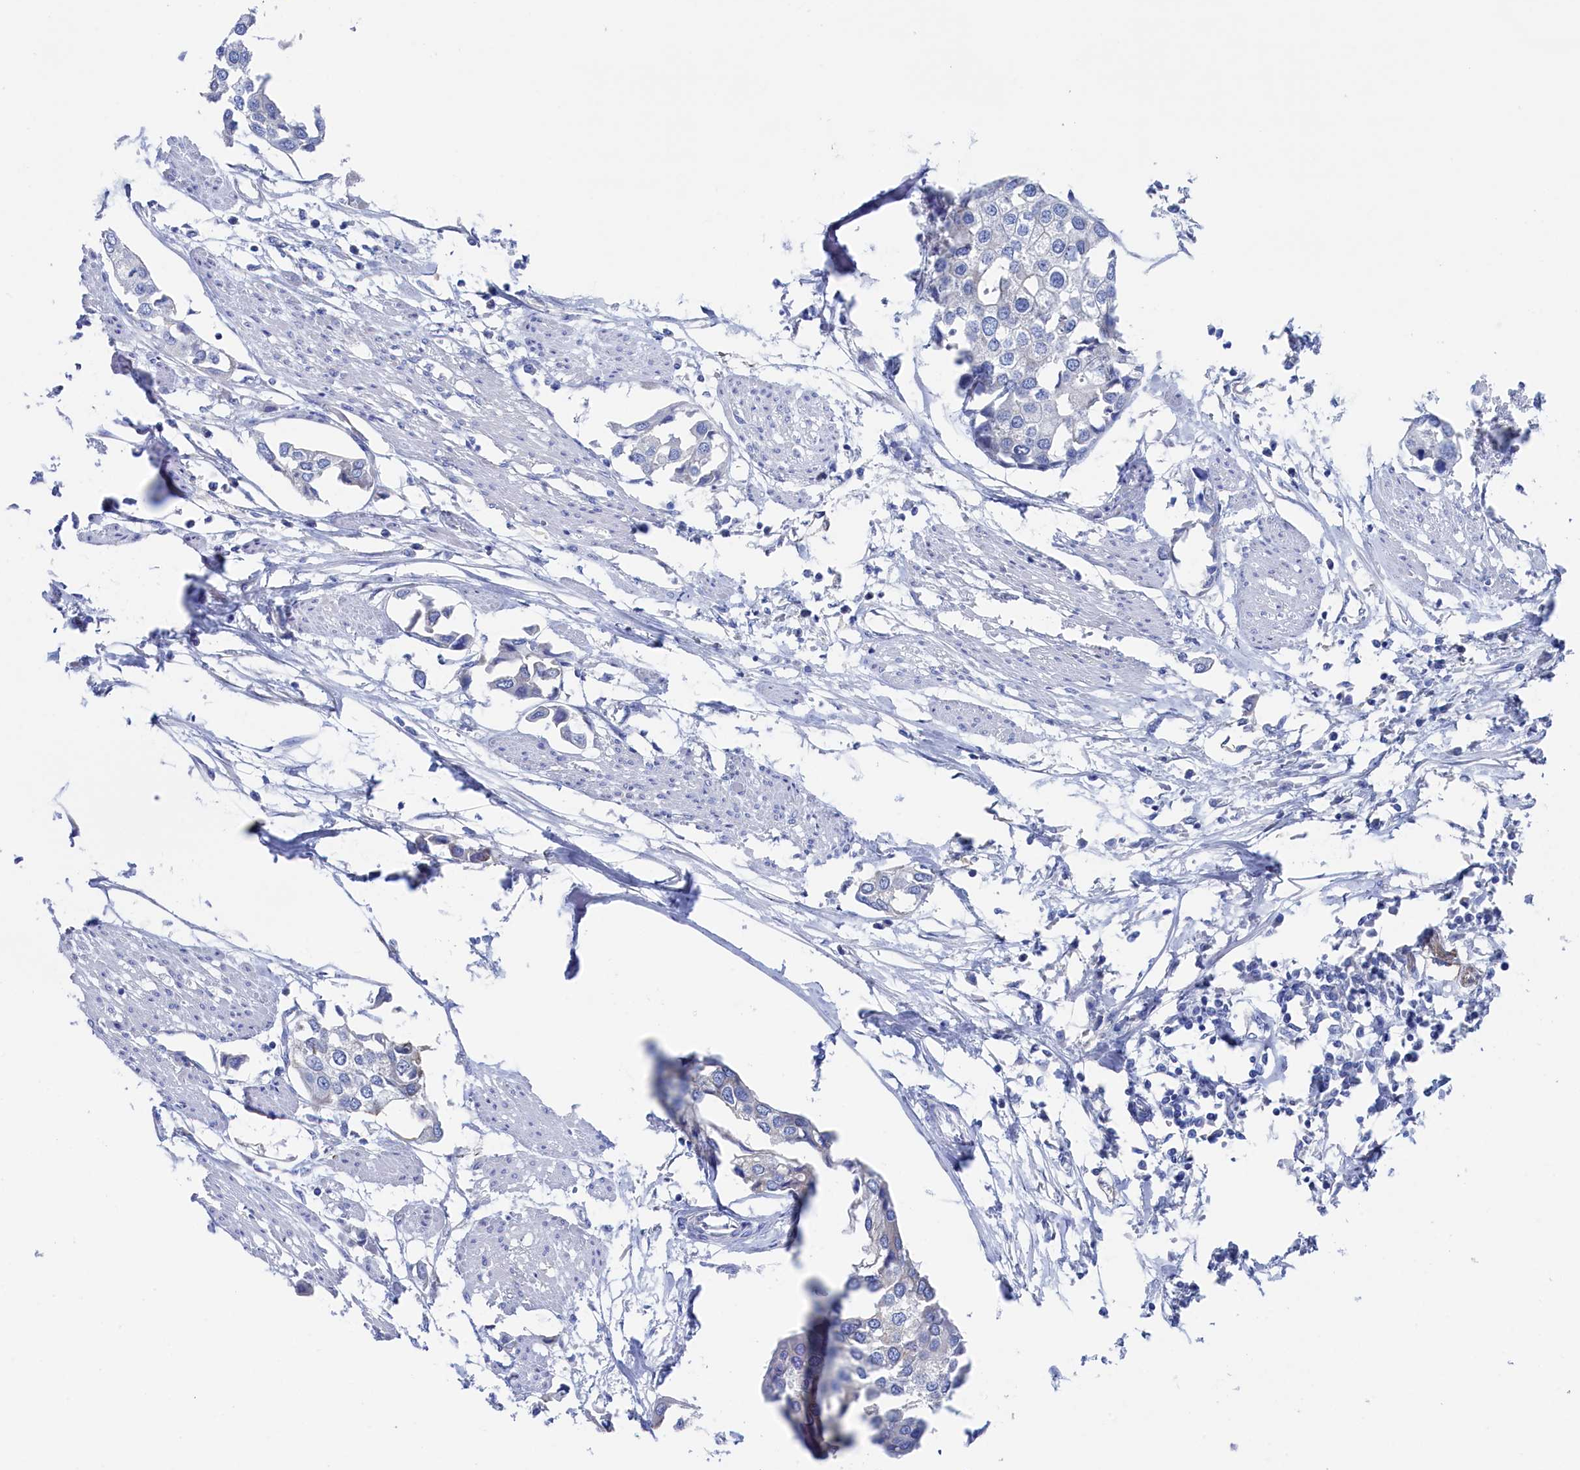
{"staining": {"intensity": "negative", "quantity": "none", "location": "none"}, "tissue": "urothelial cancer", "cell_type": "Tumor cells", "image_type": "cancer", "snomed": [{"axis": "morphology", "description": "Urothelial carcinoma, High grade"}, {"axis": "topography", "description": "Urinary bladder"}], "caption": "High power microscopy histopathology image of an immunohistochemistry histopathology image of high-grade urothelial carcinoma, revealing no significant expression in tumor cells.", "gene": "TMOD2", "patient": {"sex": "male", "age": 64}}